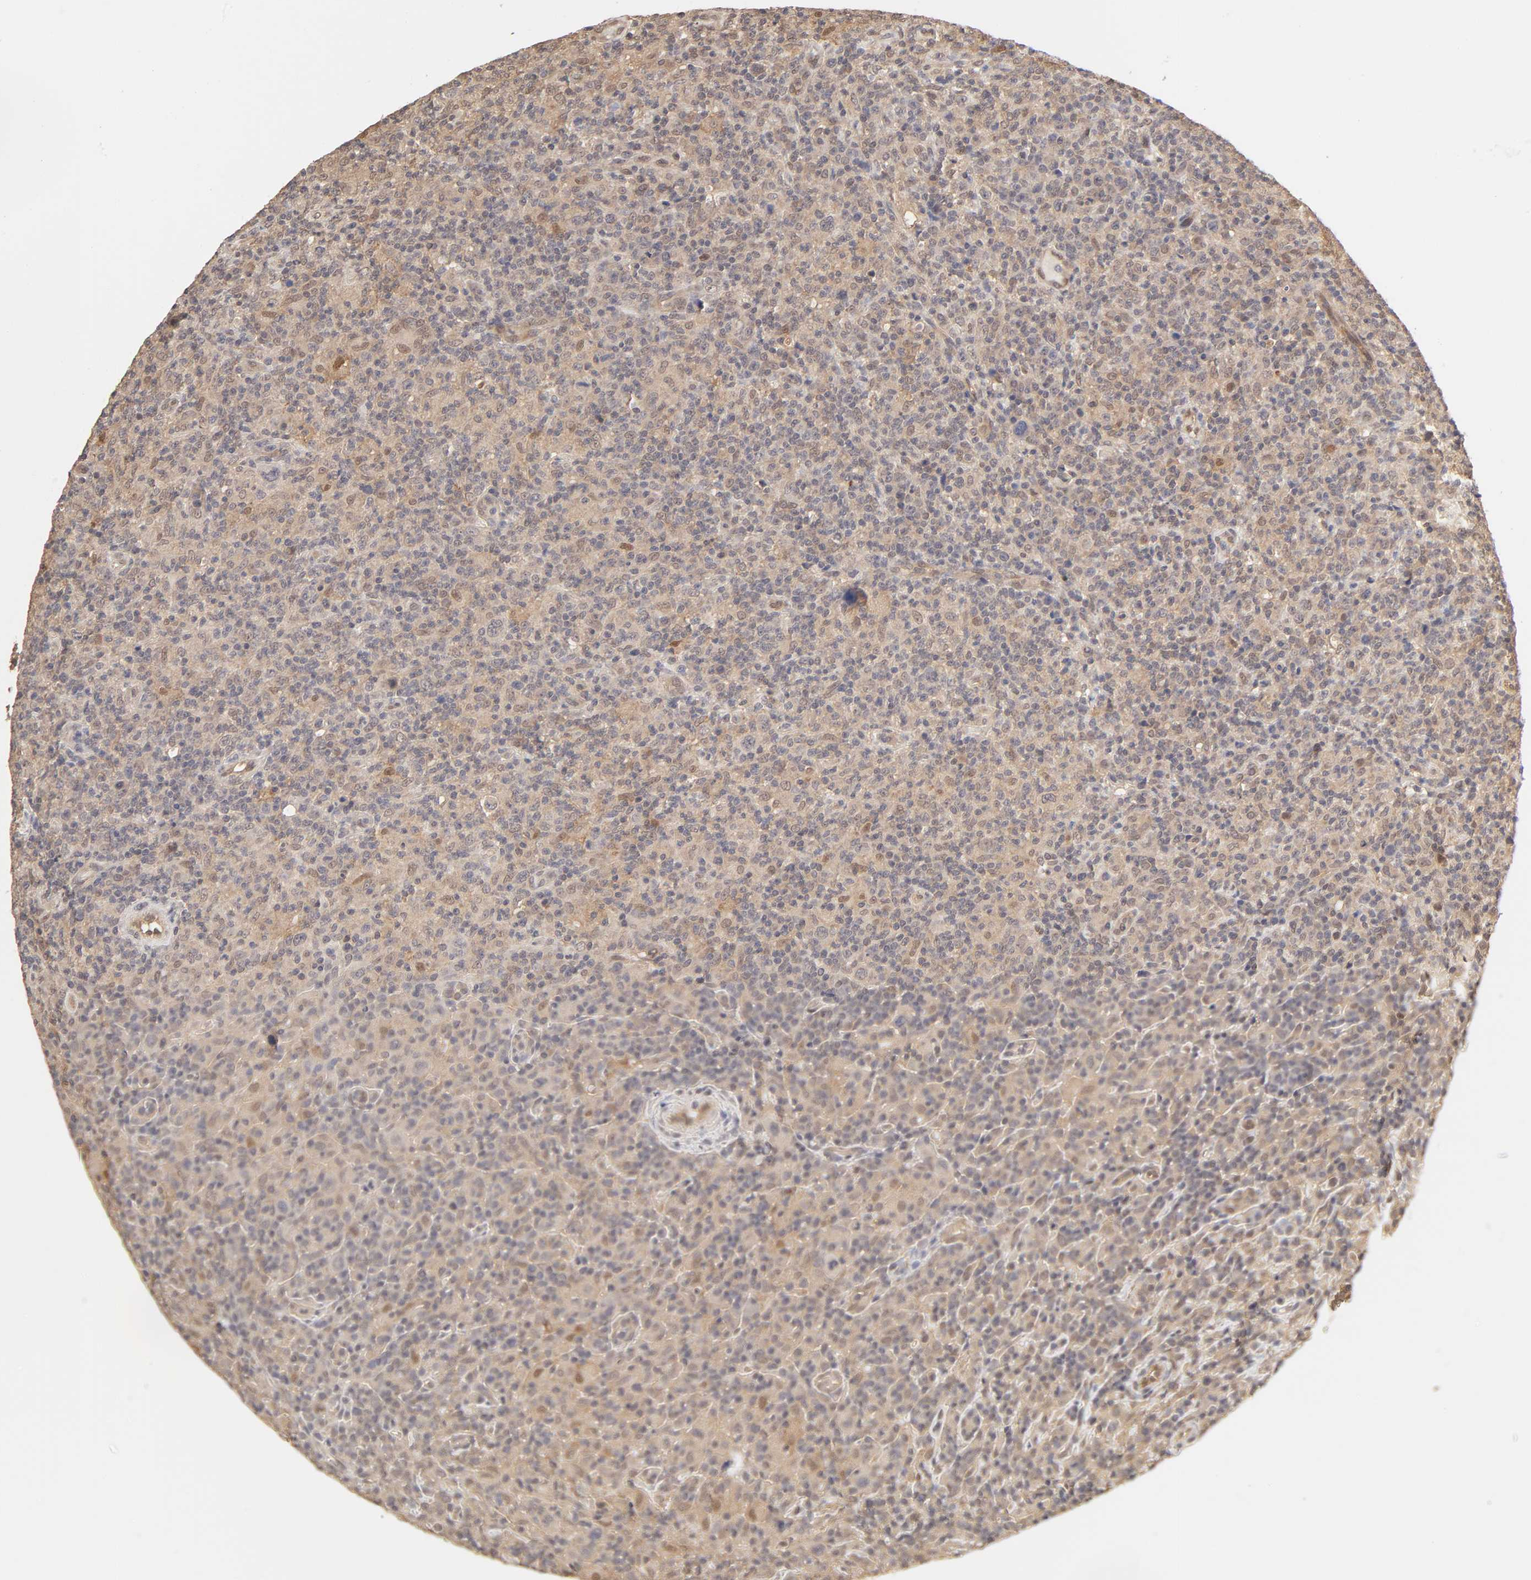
{"staining": {"intensity": "moderate", "quantity": ">75%", "location": "cytoplasmic/membranous"}, "tissue": "lymphoma", "cell_type": "Tumor cells", "image_type": "cancer", "snomed": [{"axis": "morphology", "description": "Hodgkin's disease, NOS"}, {"axis": "topography", "description": "Lymph node"}], "caption": "The immunohistochemical stain labels moderate cytoplasmic/membranous staining in tumor cells of lymphoma tissue.", "gene": "MAPK1", "patient": {"sex": "male", "age": 65}}